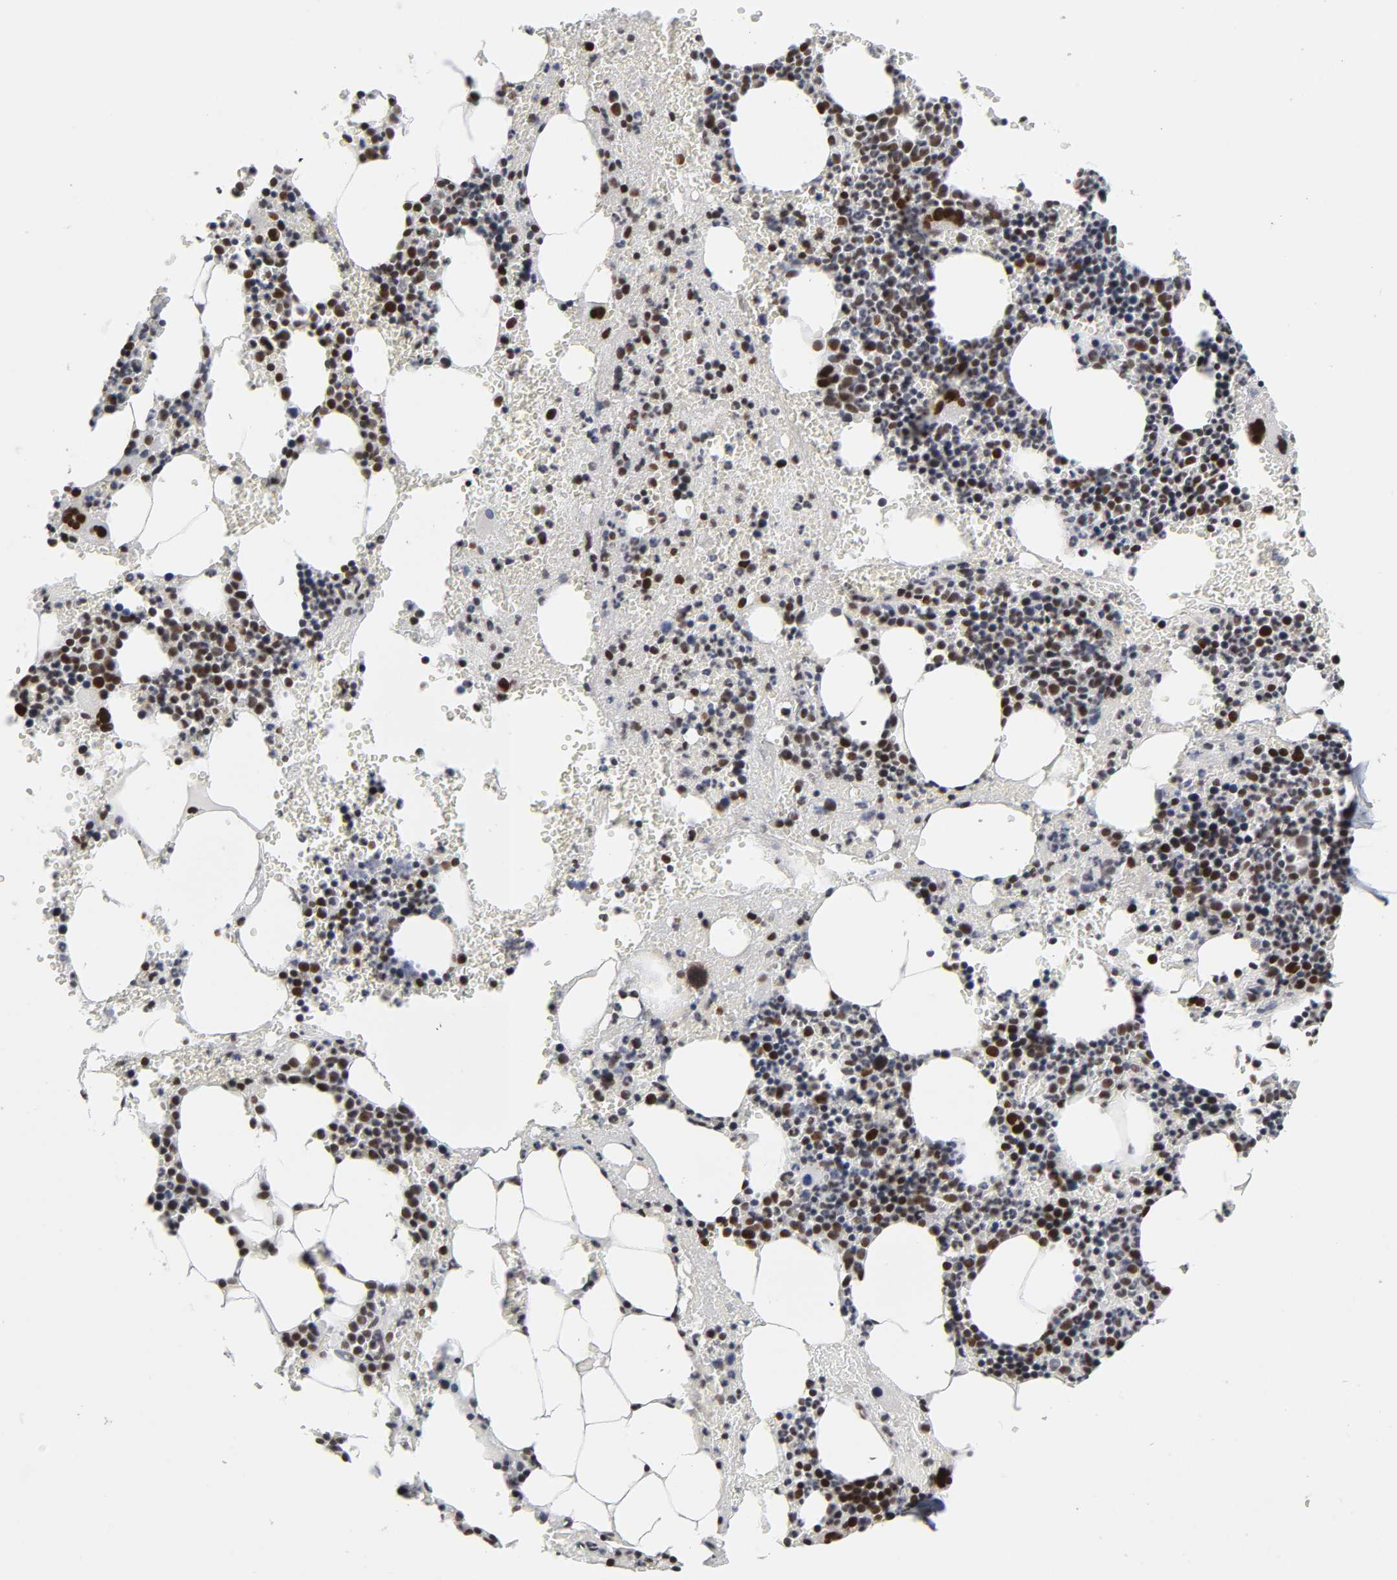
{"staining": {"intensity": "strong", "quantity": "25%-75%", "location": "nuclear"}, "tissue": "bone marrow", "cell_type": "Hematopoietic cells", "image_type": "normal", "snomed": [{"axis": "morphology", "description": "Normal tissue, NOS"}, {"axis": "topography", "description": "Bone marrow"}], "caption": "Protein staining reveals strong nuclear positivity in about 25%-75% of hematopoietic cells in benign bone marrow. (DAB (3,3'-diaminobenzidine) IHC with brightfield microscopy, high magnification).", "gene": "TRIM33", "patient": {"sex": "male", "age": 82}}